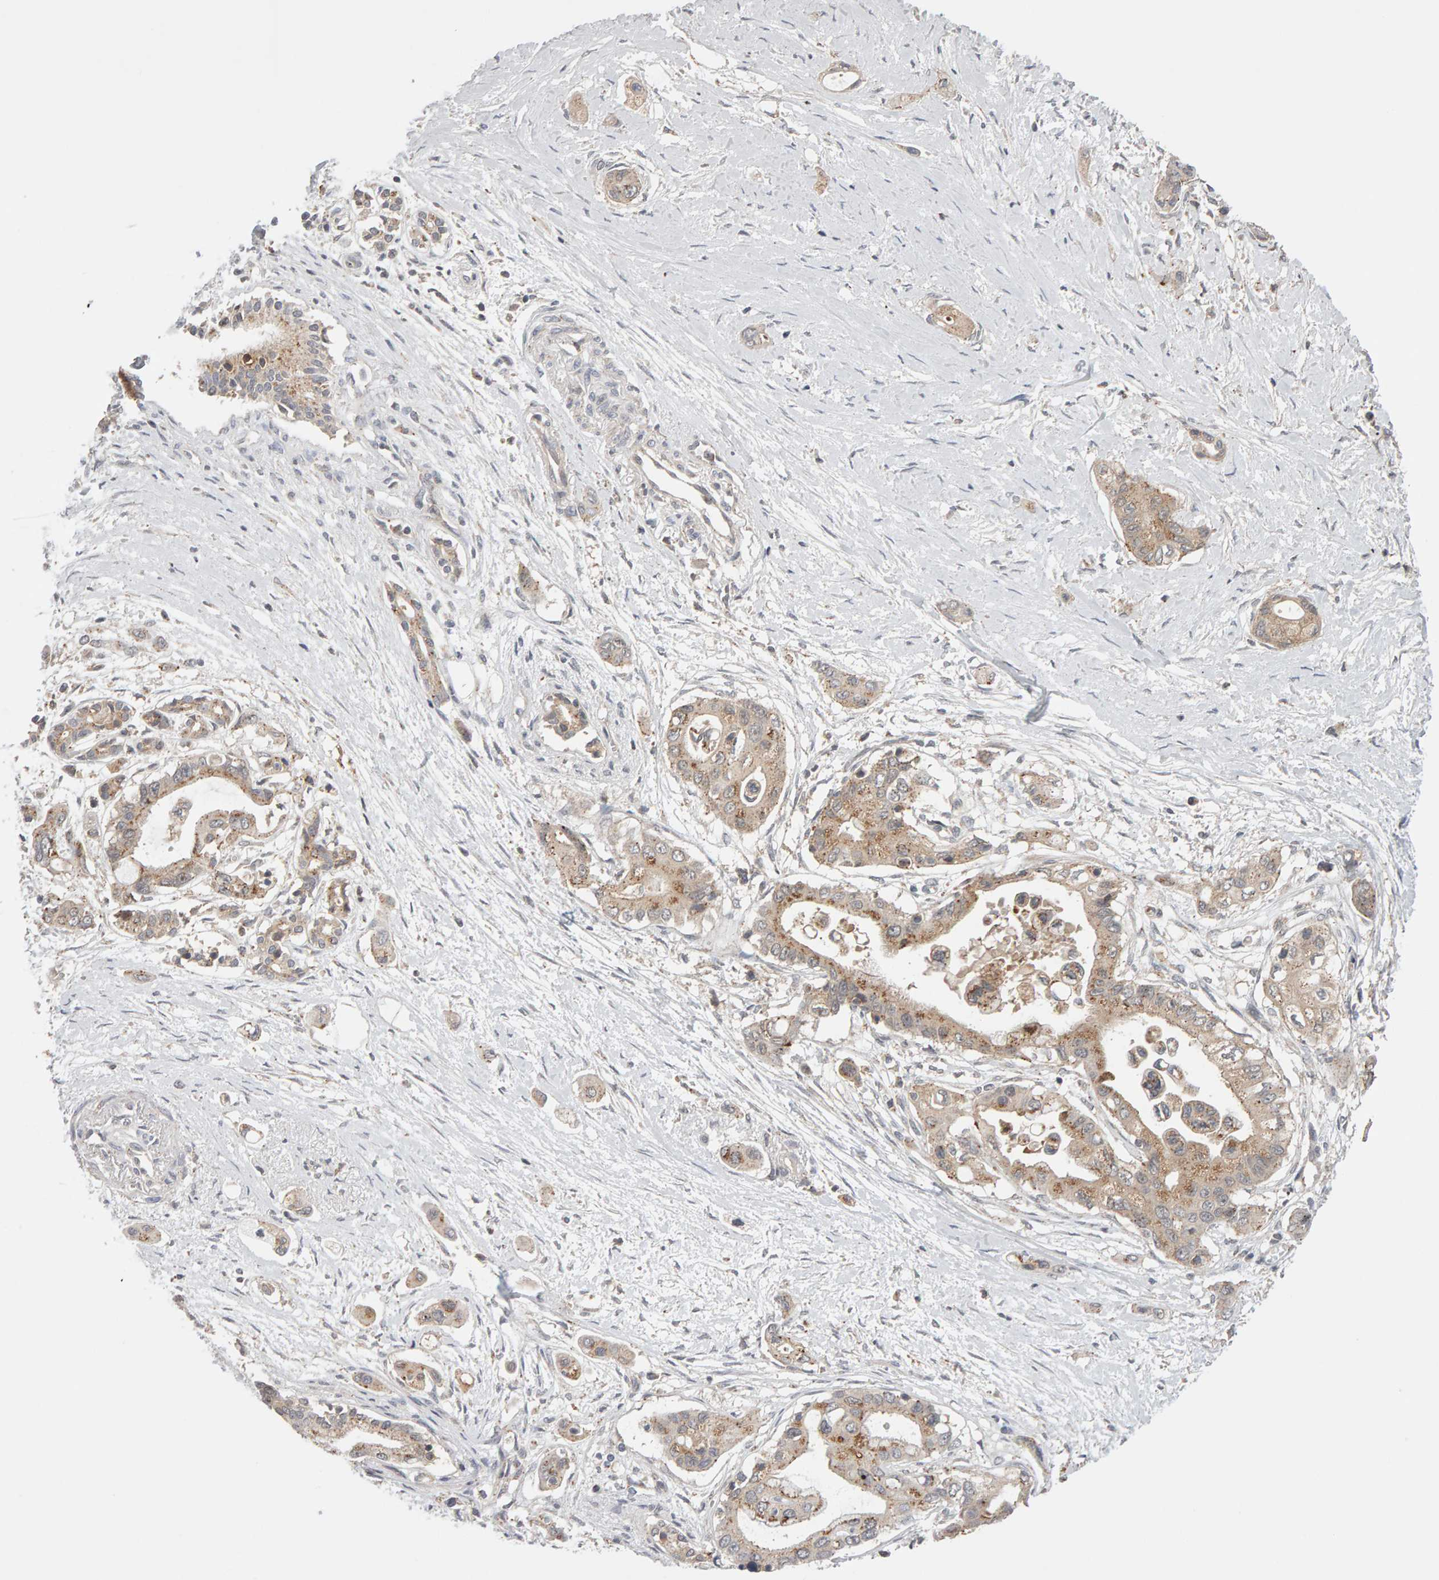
{"staining": {"intensity": "weak", "quantity": ">75%", "location": "cytoplasmic/membranous"}, "tissue": "pancreatic cancer", "cell_type": "Tumor cells", "image_type": "cancer", "snomed": [{"axis": "morphology", "description": "Adenocarcinoma, NOS"}, {"axis": "topography", "description": "Pancreas"}], "caption": "This is an image of immunohistochemistry (IHC) staining of pancreatic cancer, which shows weak staining in the cytoplasmic/membranous of tumor cells.", "gene": "DNAJC7", "patient": {"sex": "male", "age": 59}}